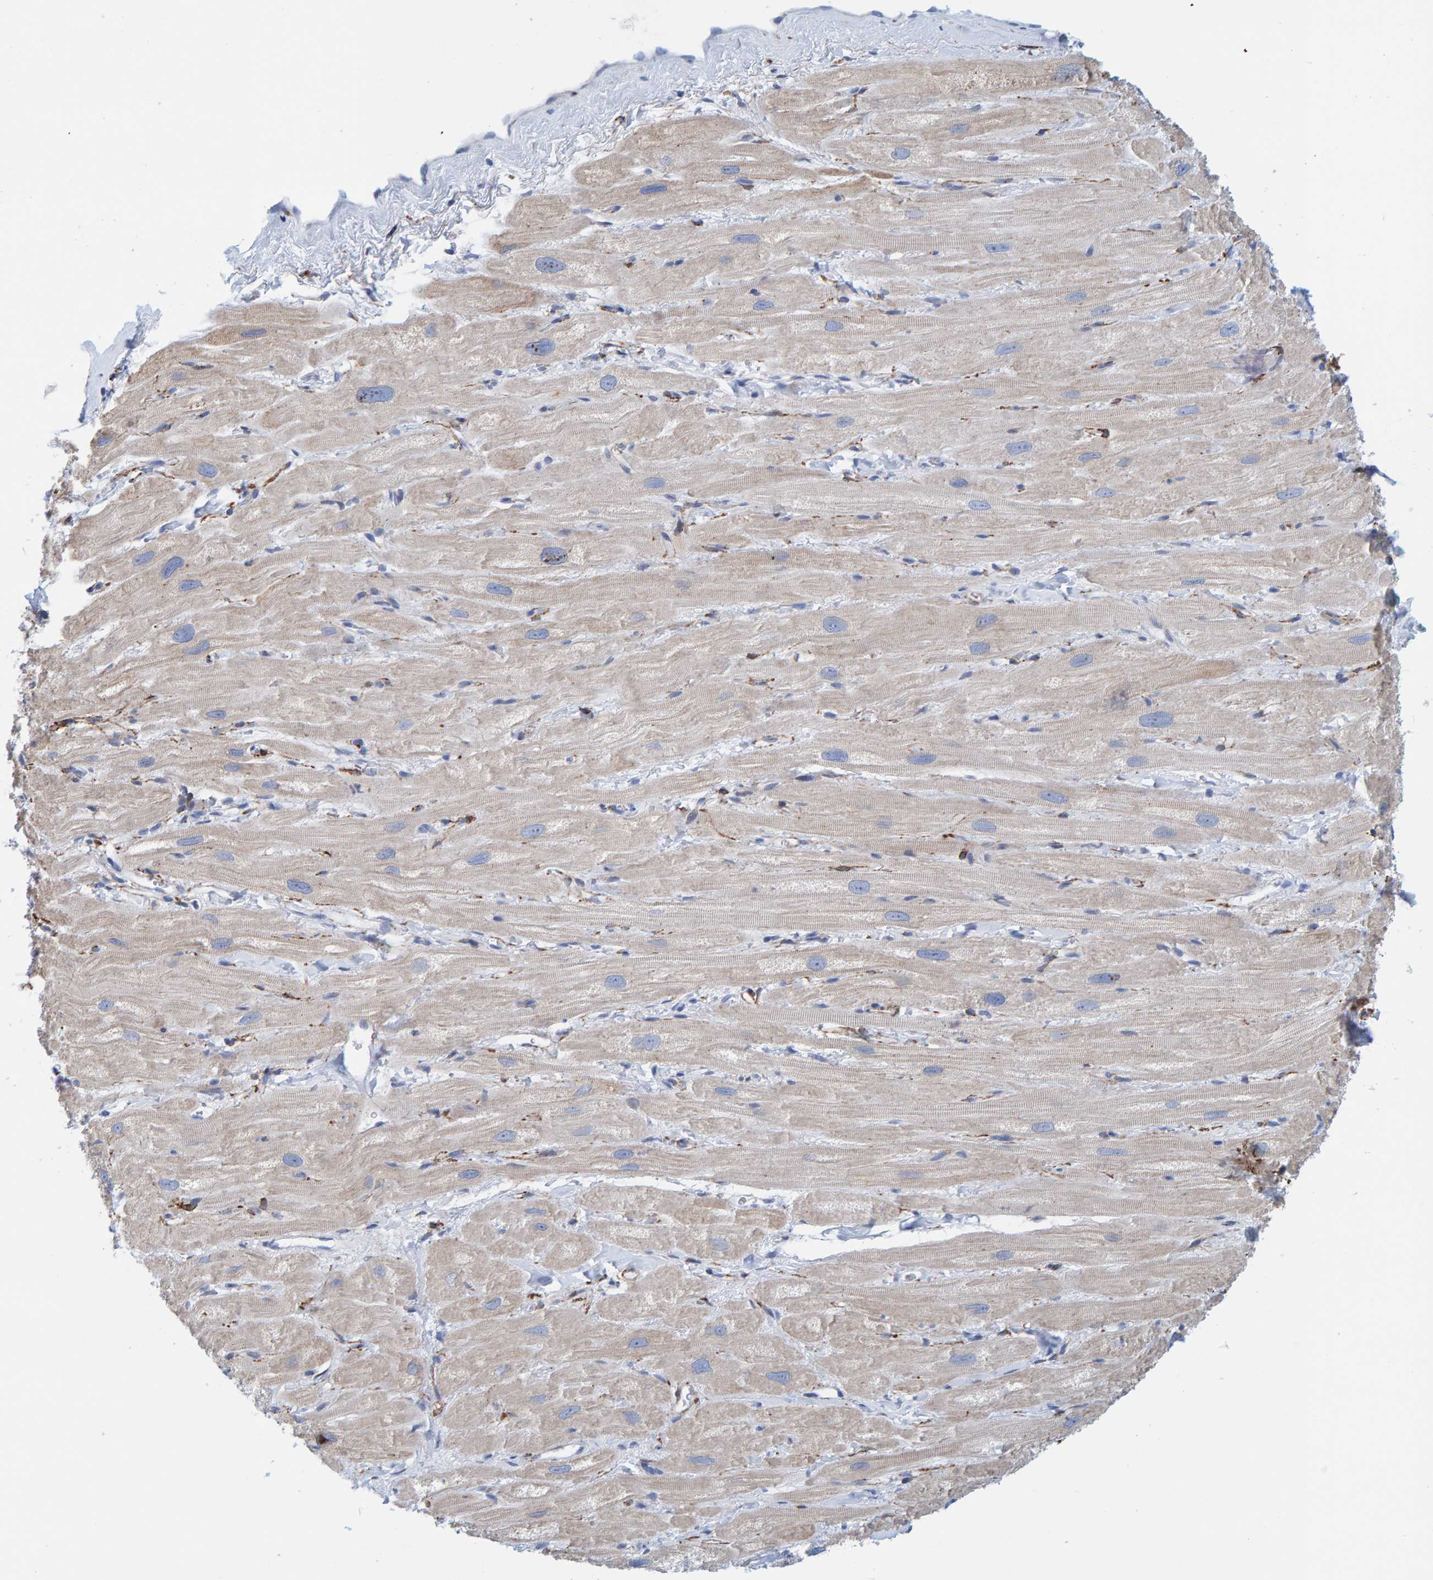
{"staining": {"intensity": "weak", "quantity": "<25%", "location": "cytoplasmic/membranous"}, "tissue": "heart muscle", "cell_type": "Cardiomyocytes", "image_type": "normal", "snomed": [{"axis": "morphology", "description": "Normal tissue, NOS"}, {"axis": "topography", "description": "Heart"}], "caption": "Heart muscle was stained to show a protein in brown. There is no significant staining in cardiomyocytes.", "gene": "MAP1B", "patient": {"sex": "male", "age": 49}}